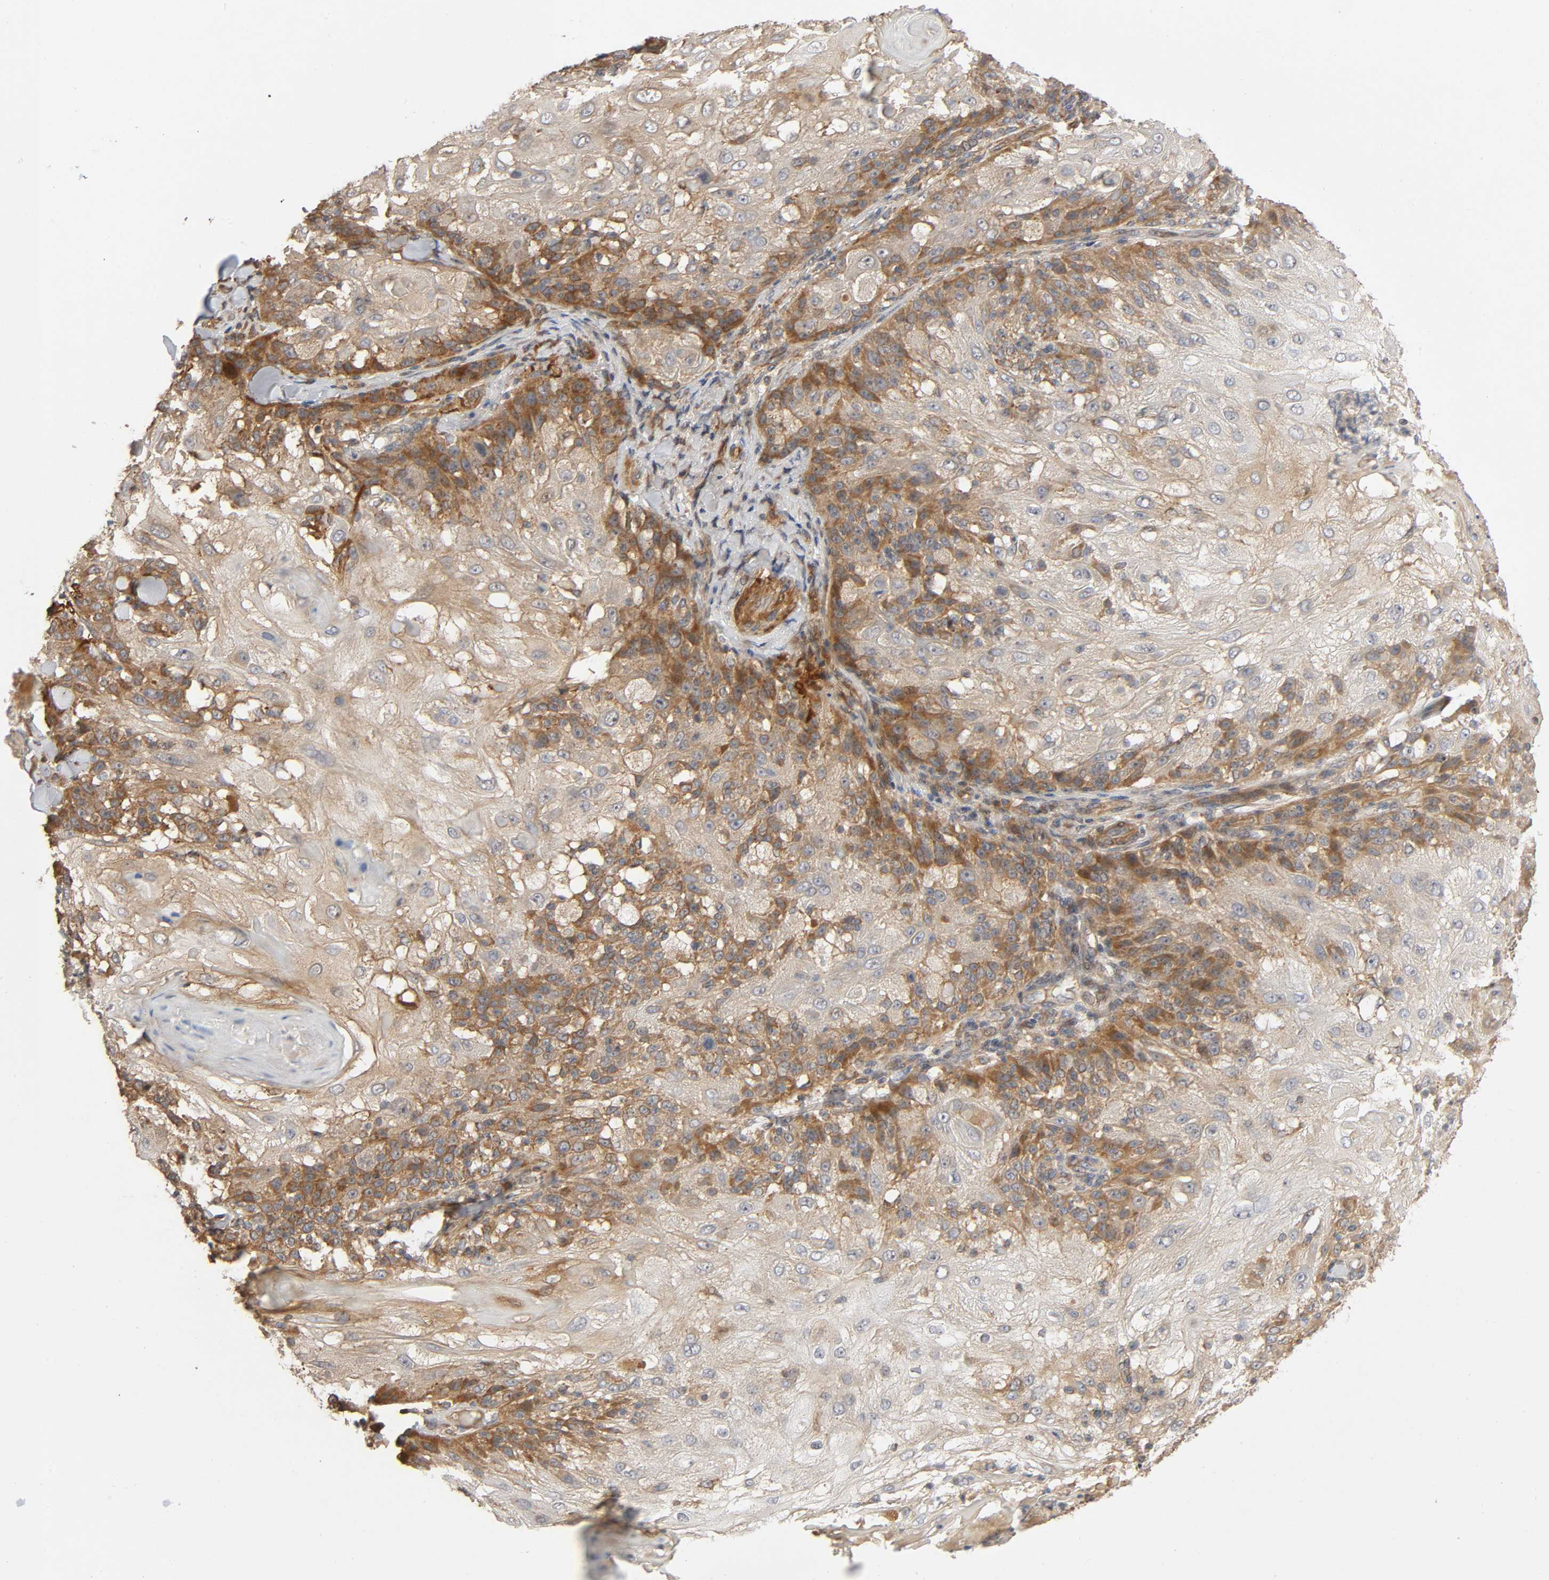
{"staining": {"intensity": "moderate", "quantity": "25%-75%", "location": "cytoplasmic/membranous"}, "tissue": "skin cancer", "cell_type": "Tumor cells", "image_type": "cancer", "snomed": [{"axis": "morphology", "description": "Normal tissue, NOS"}, {"axis": "morphology", "description": "Squamous cell carcinoma, NOS"}, {"axis": "topography", "description": "Skin"}], "caption": "Immunohistochemistry micrograph of neoplastic tissue: human skin cancer stained using IHC demonstrates medium levels of moderate protein expression localized specifically in the cytoplasmic/membranous of tumor cells, appearing as a cytoplasmic/membranous brown color.", "gene": "SGSM1", "patient": {"sex": "female", "age": 83}}